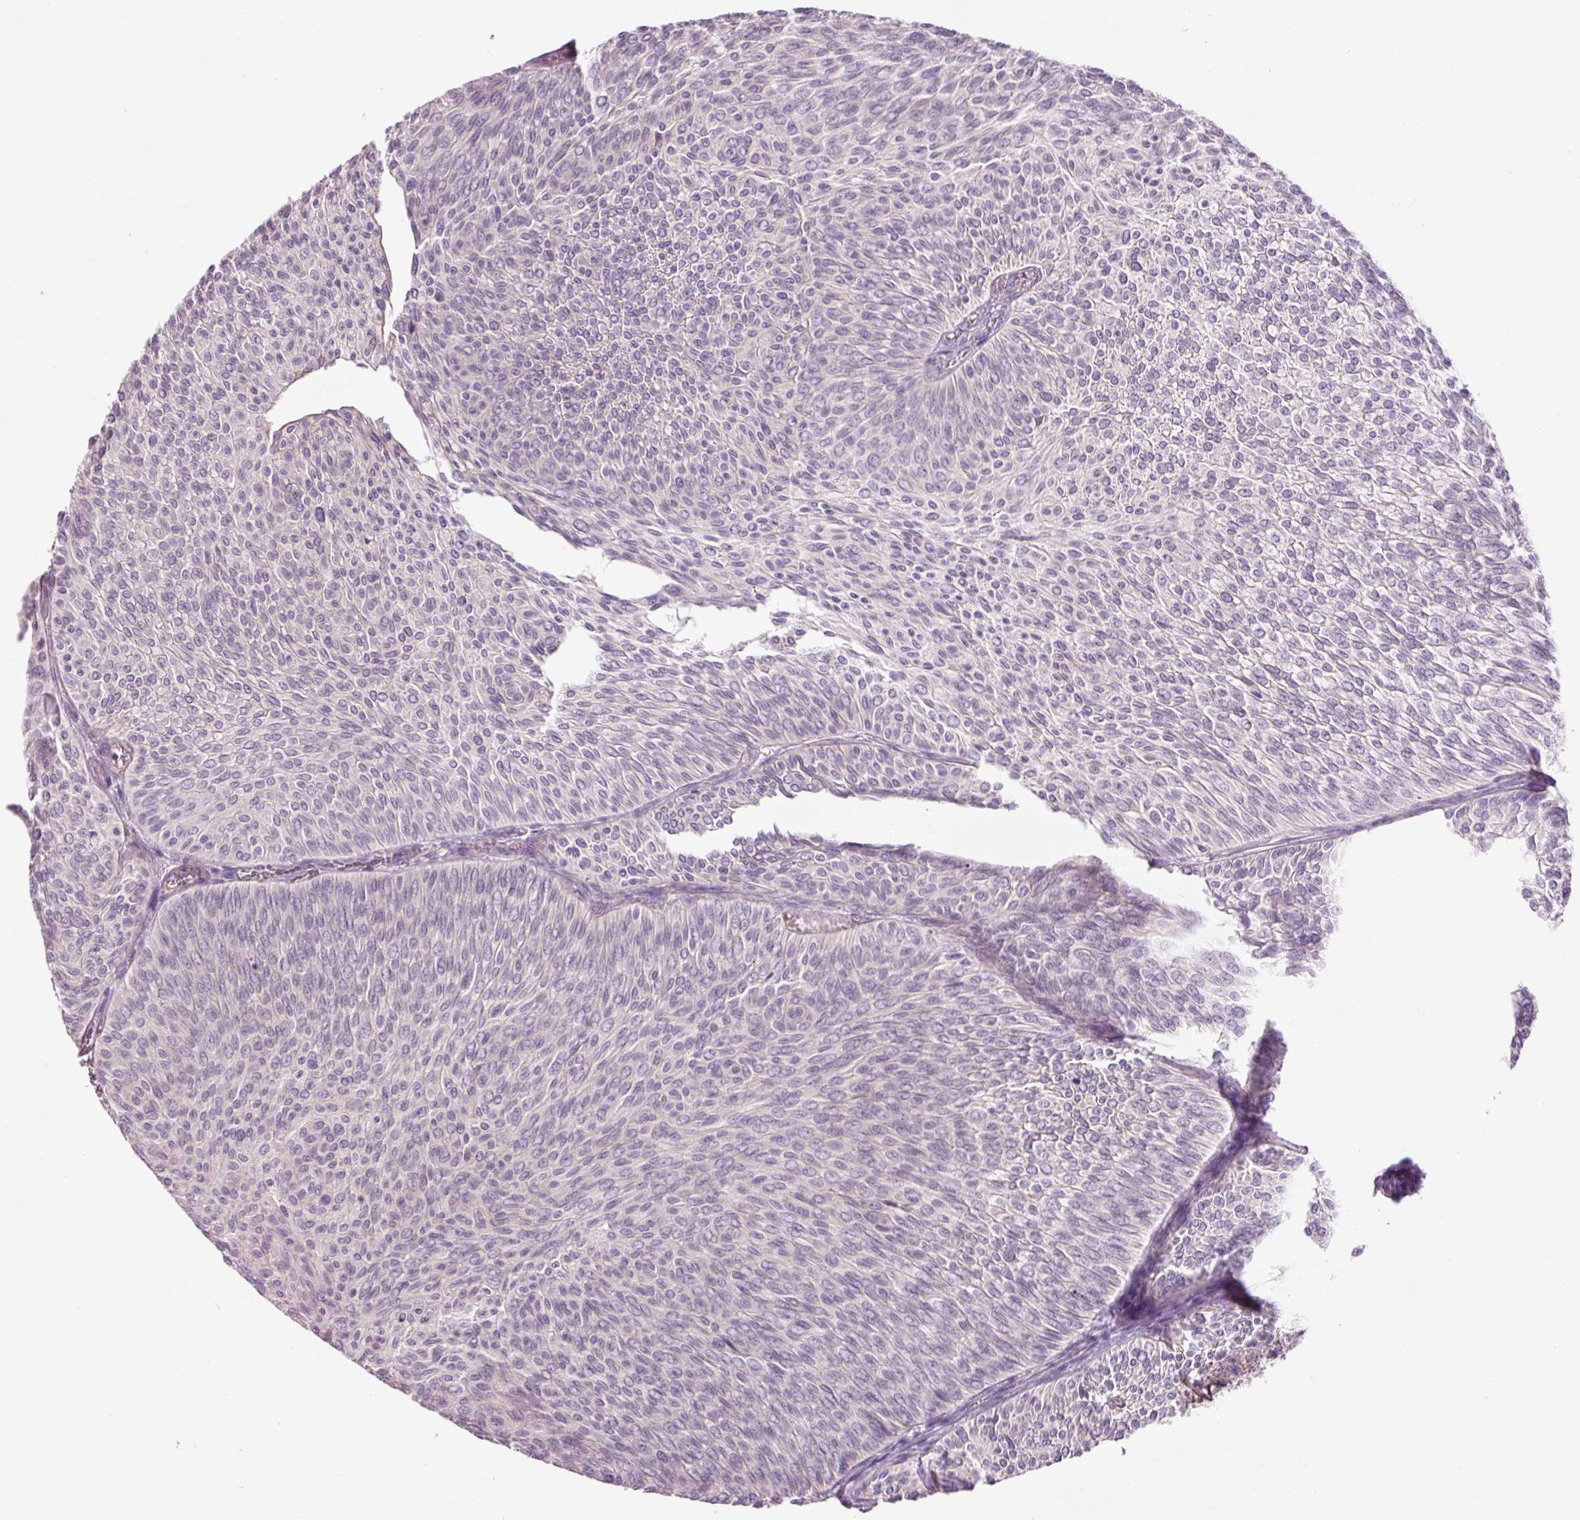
{"staining": {"intensity": "negative", "quantity": "none", "location": "none"}, "tissue": "urothelial cancer", "cell_type": "Tumor cells", "image_type": "cancer", "snomed": [{"axis": "morphology", "description": "Urothelial carcinoma, Low grade"}, {"axis": "topography", "description": "Urinary bladder"}], "caption": "Human low-grade urothelial carcinoma stained for a protein using immunohistochemistry reveals no staining in tumor cells.", "gene": "HSPA4L", "patient": {"sex": "male", "age": 91}}